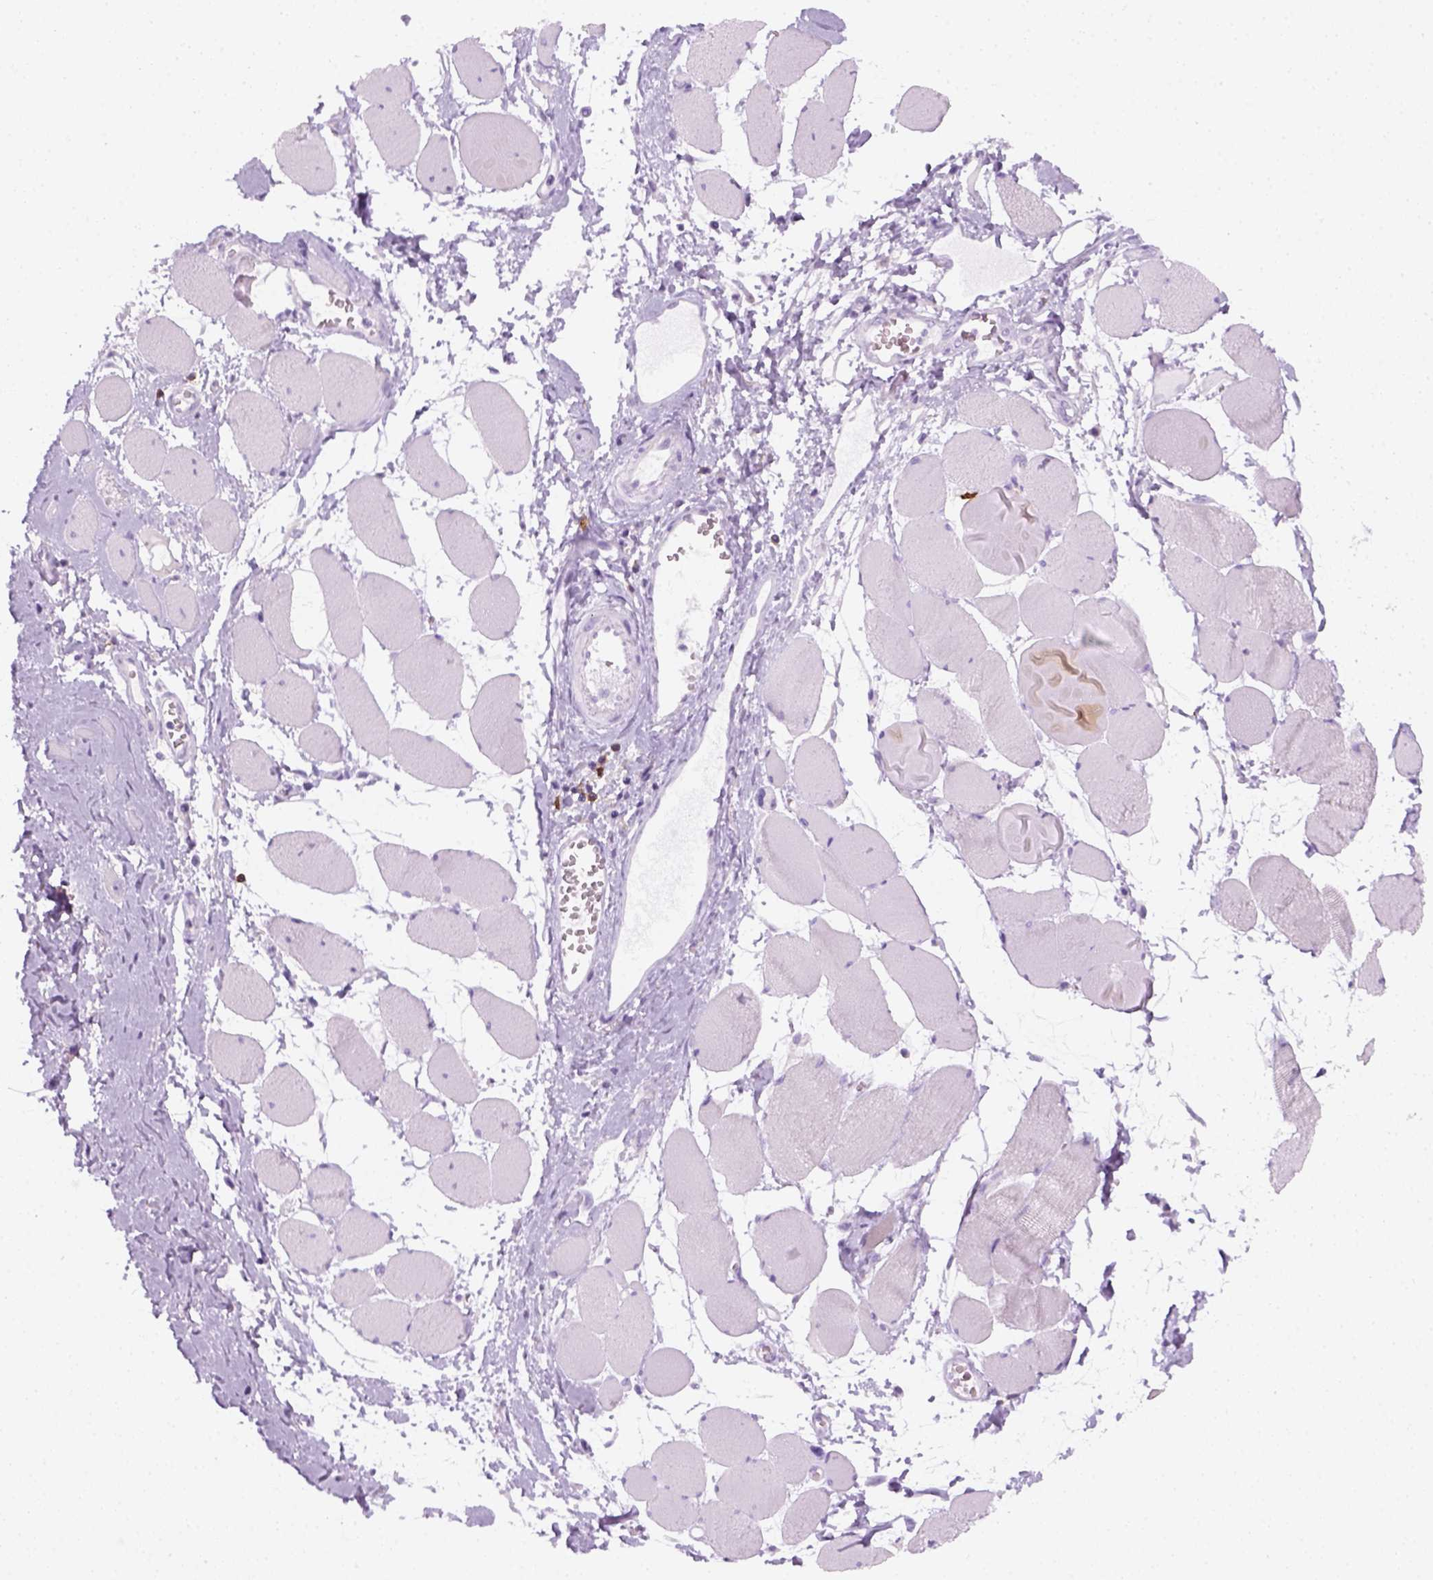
{"staining": {"intensity": "negative", "quantity": "none", "location": "none"}, "tissue": "skeletal muscle", "cell_type": "Myocytes", "image_type": "normal", "snomed": [{"axis": "morphology", "description": "Normal tissue, NOS"}, {"axis": "topography", "description": "Skeletal muscle"}], "caption": "Human skeletal muscle stained for a protein using immunohistochemistry exhibits no staining in myocytes.", "gene": "AQP3", "patient": {"sex": "female", "age": 75}}